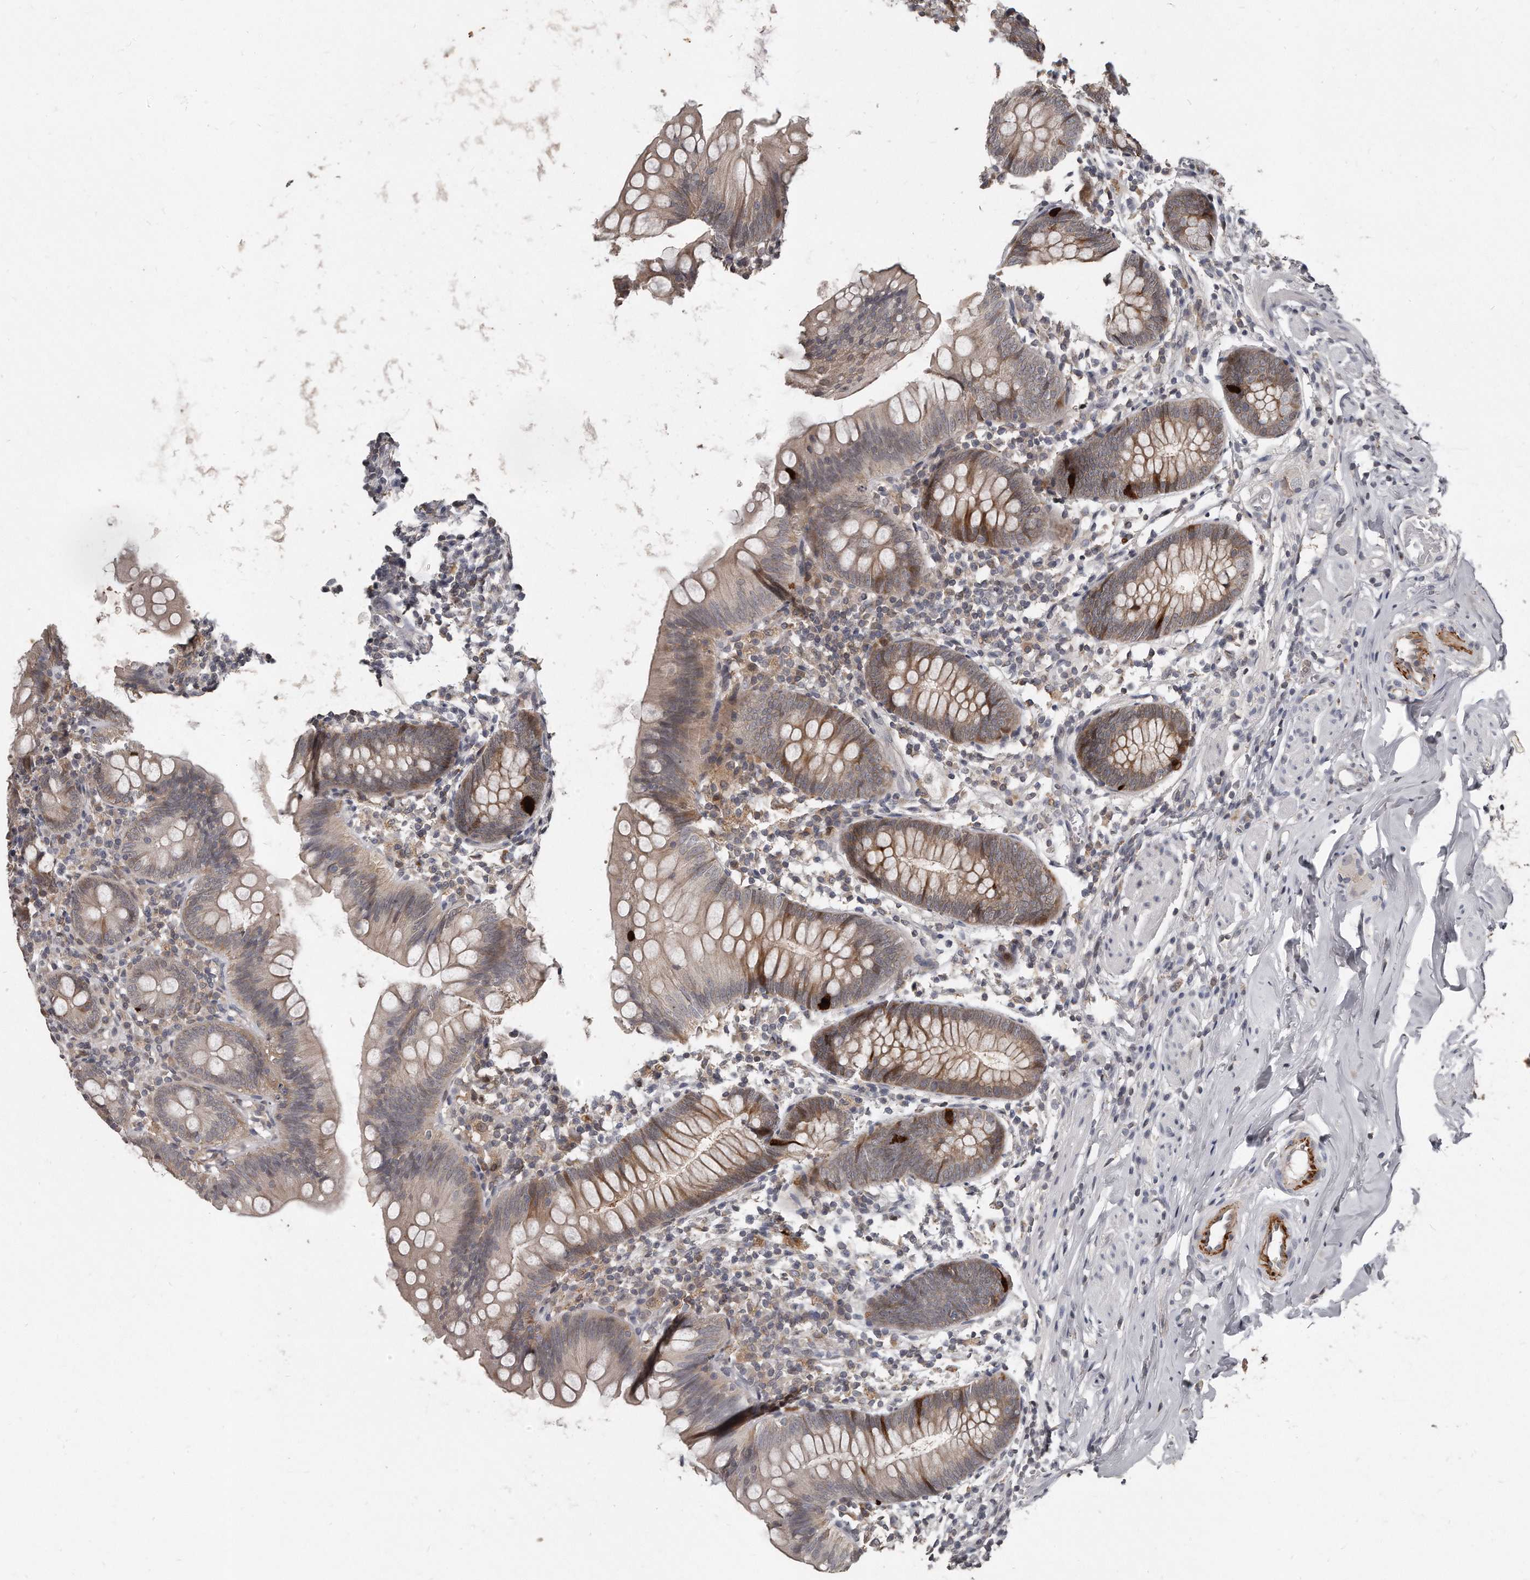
{"staining": {"intensity": "moderate", "quantity": "<25%", "location": "cytoplasmic/membranous,nuclear"}, "tissue": "appendix", "cell_type": "Glandular cells", "image_type": "normal", "snomed": [{"axis": "morphology", "description": "Normal tissue, NOS"}, {"axis": "topography", "description": "Appendix"}], "caption": "About <25% of glandular cells in unremarkable human appendix demonstrate moderate cytoplasmic/membranous,nuclear protein positivity as visualized by brown immunohistochemical staining.", "gene": "GCH1", "patient": {"sex": "female", "age": 62}}